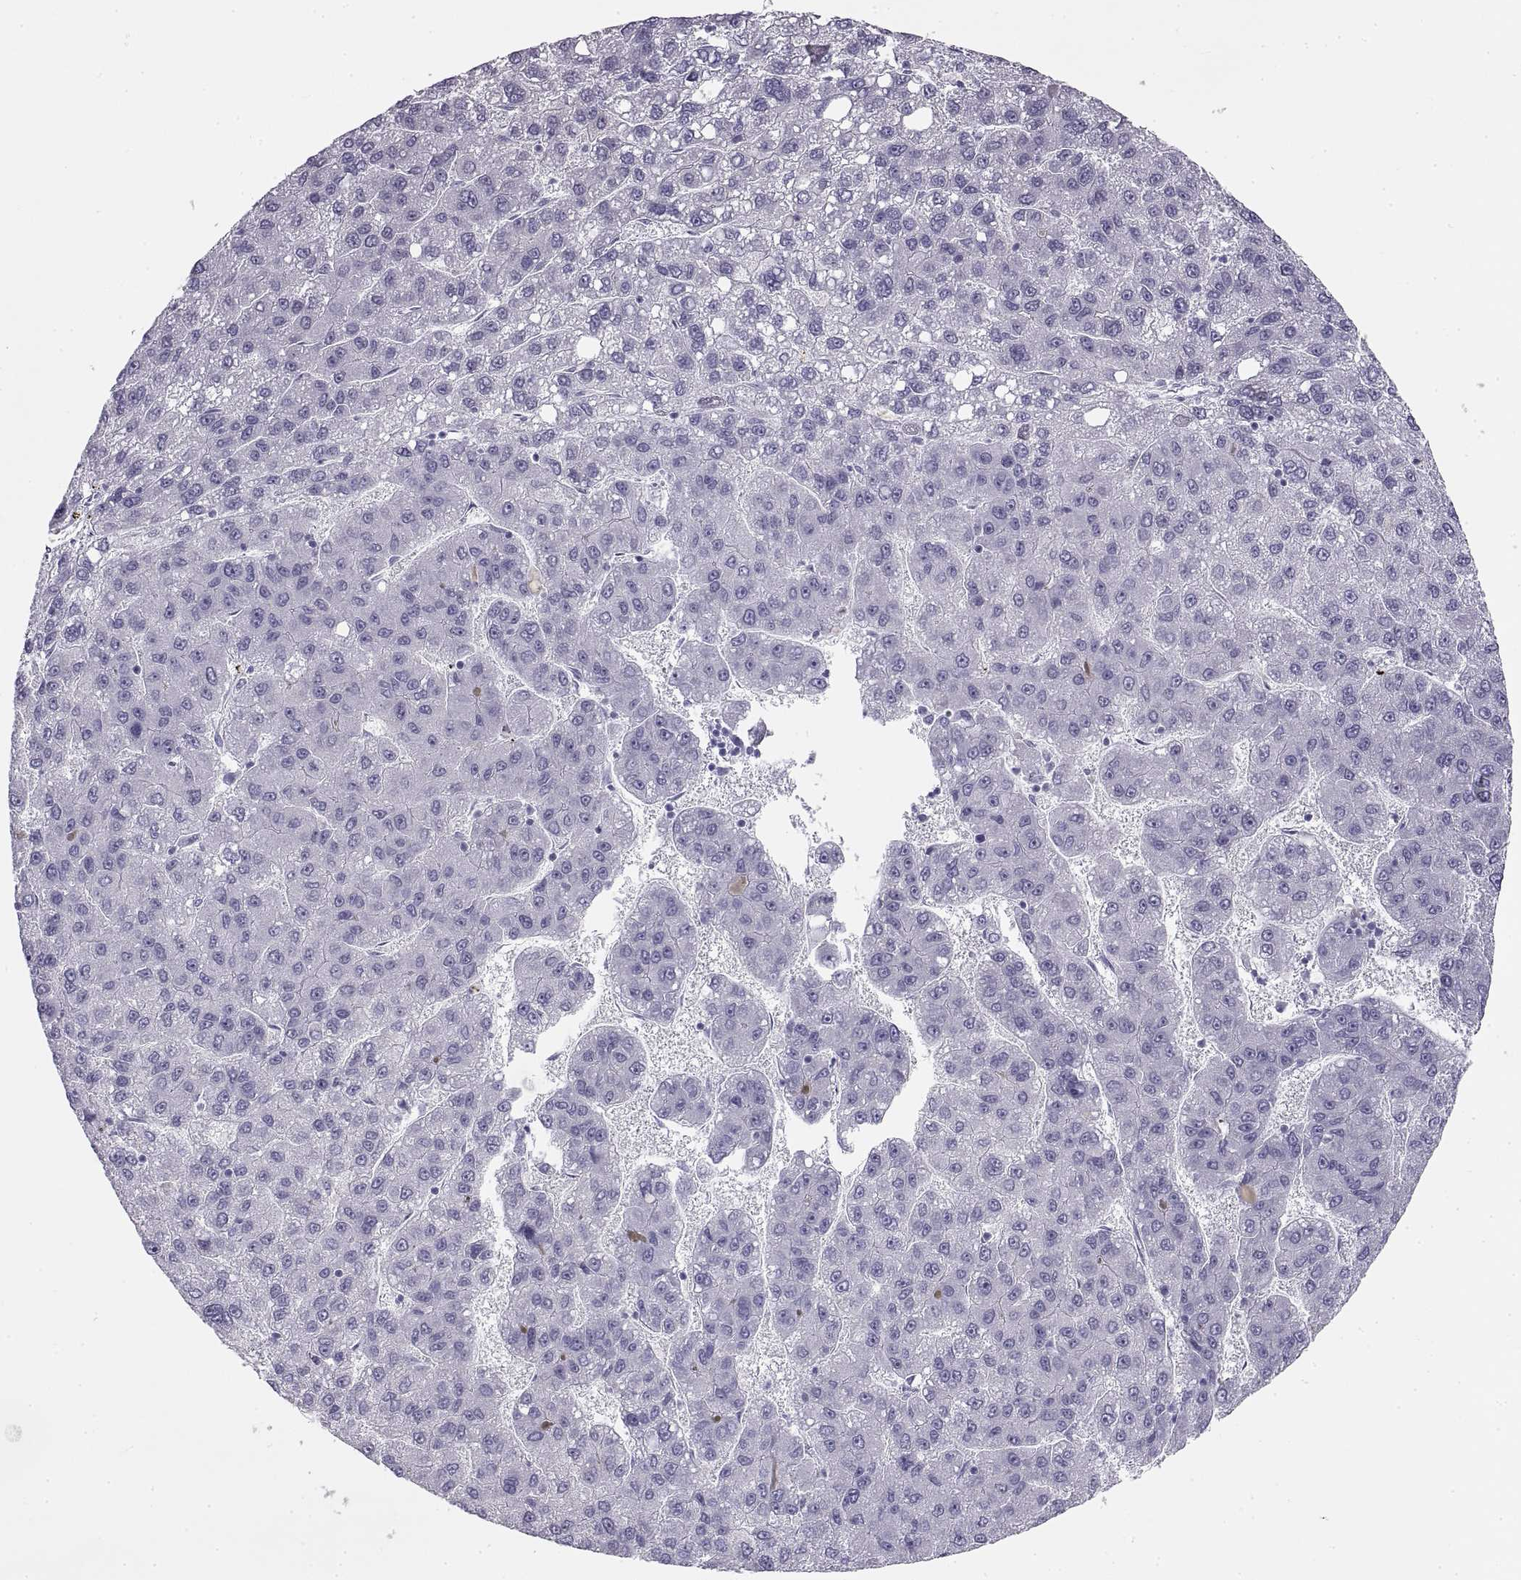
{"staining": {"intensity": "negative", "quantity": "none", "location": "none"}, "tissue": "liver cancer", "cell_type": "Tumor cells", "image_type": "cancer", "snomed": [{"axis": "morphology", "description": "Carcinoma, Hepatocellular, NOS"}, {"axis": "topography", "description": "Liver"}], "caption": "Tumor cells are negative for protein expression in human liver cancer (hepatocellular carcinoma).", "gene": "RLBP1", "patient": {"sex": "female", "age": 82}}